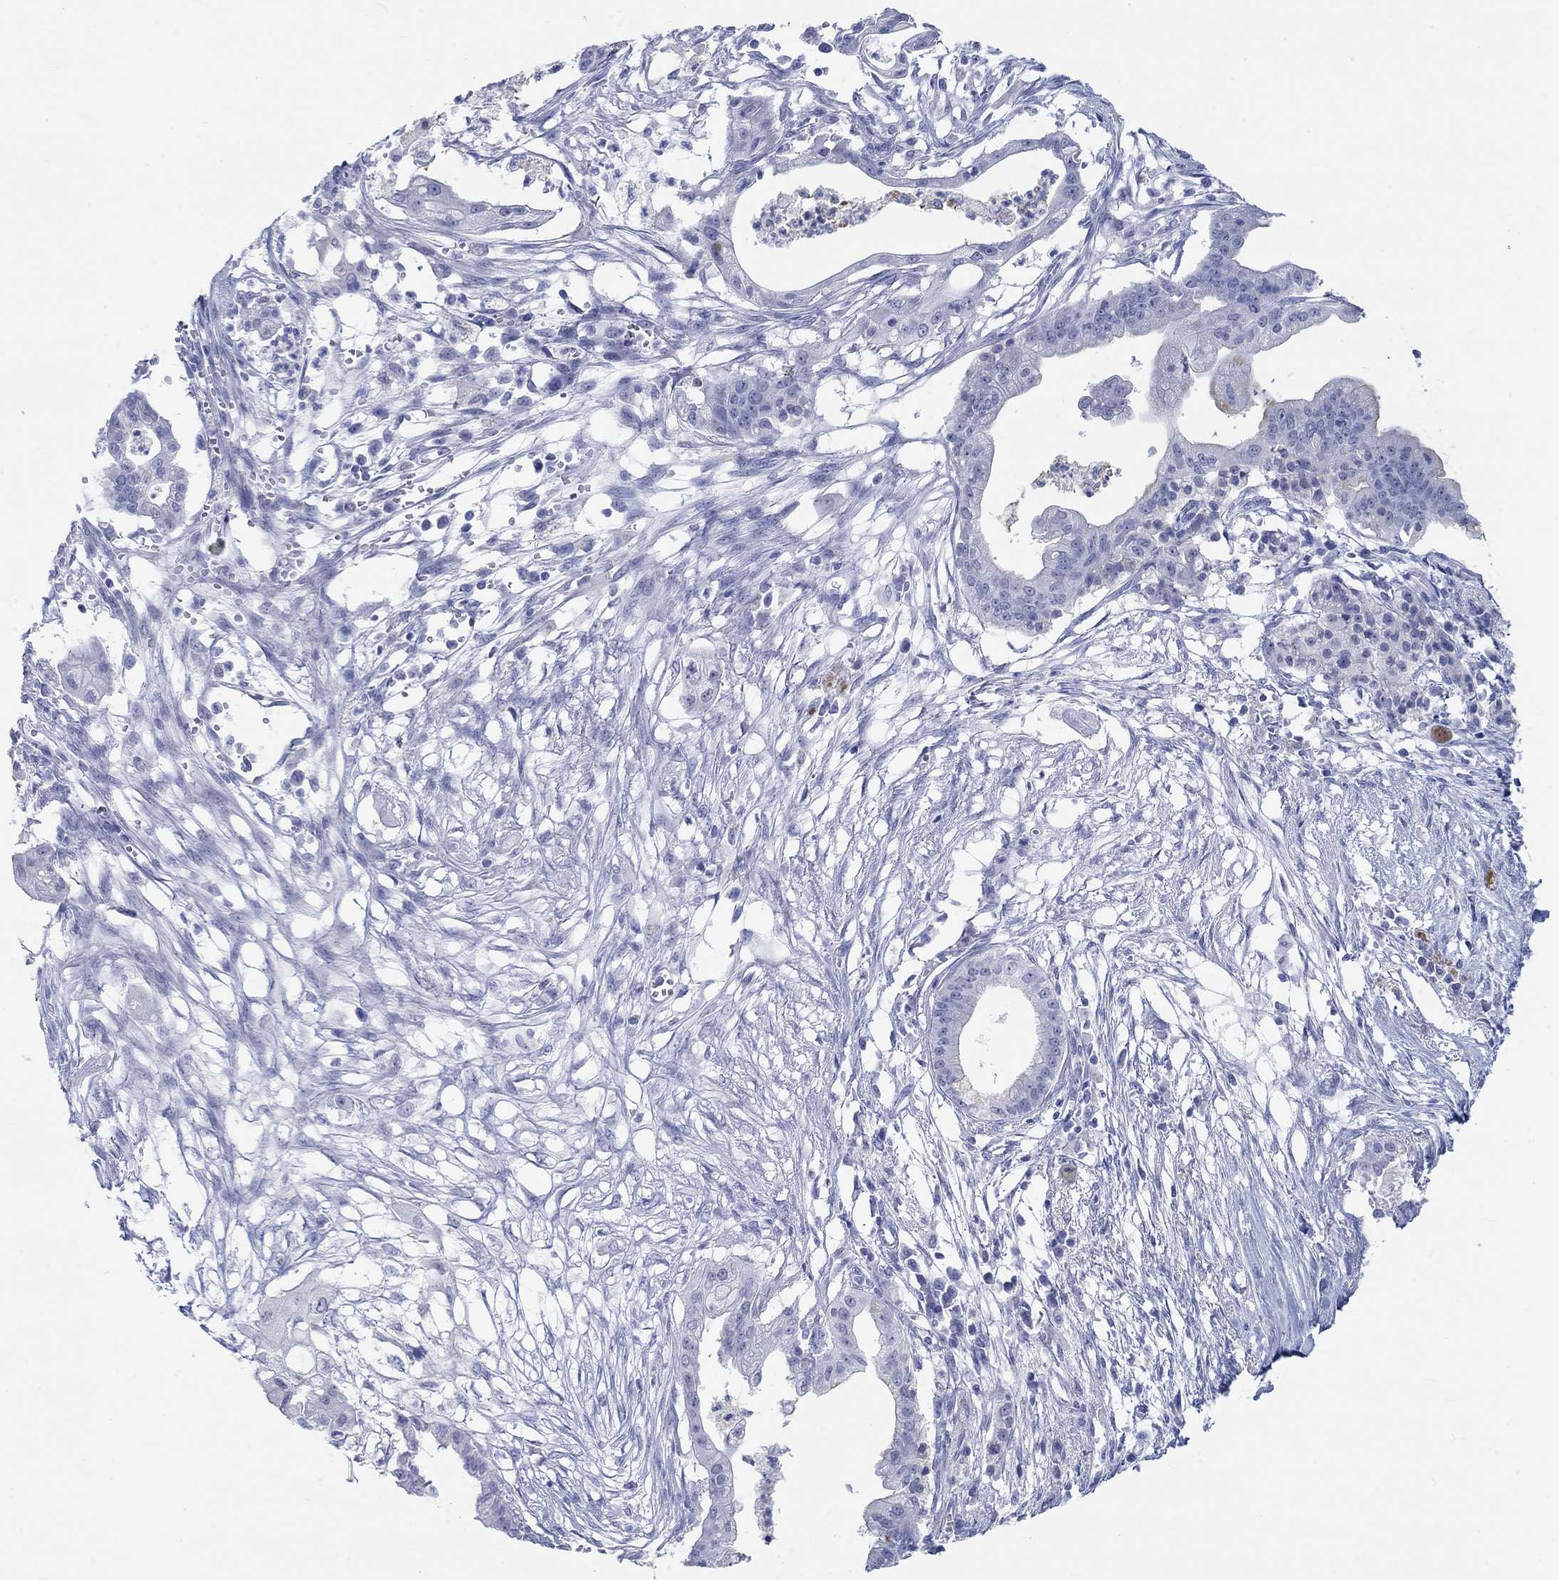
{"staining": {"intensity": "negative", "quantity": "none", "location": "none"}, "tissue": "pancreatic cancer", "cell_type": "Tumor cells", "image_type": "cancer", "snomed": [{"axis": "morphology", "description": "Normal tissue, NOS"}, {"axis": "morphology", "description": "Adenocarcinoma, NOS"}, {"axis": "topography", "description": "Pancreas"}], "caption": "DAB (3,3'-diaminobenzidine) immunohistochemical staining of adenocarcinoma (pancreatic) demonstrates no significant positivity in tumor cells. Nuclei are stained in blue.", "gene": "GRIA3", "patient": {"sex": "female", "age": 58}}